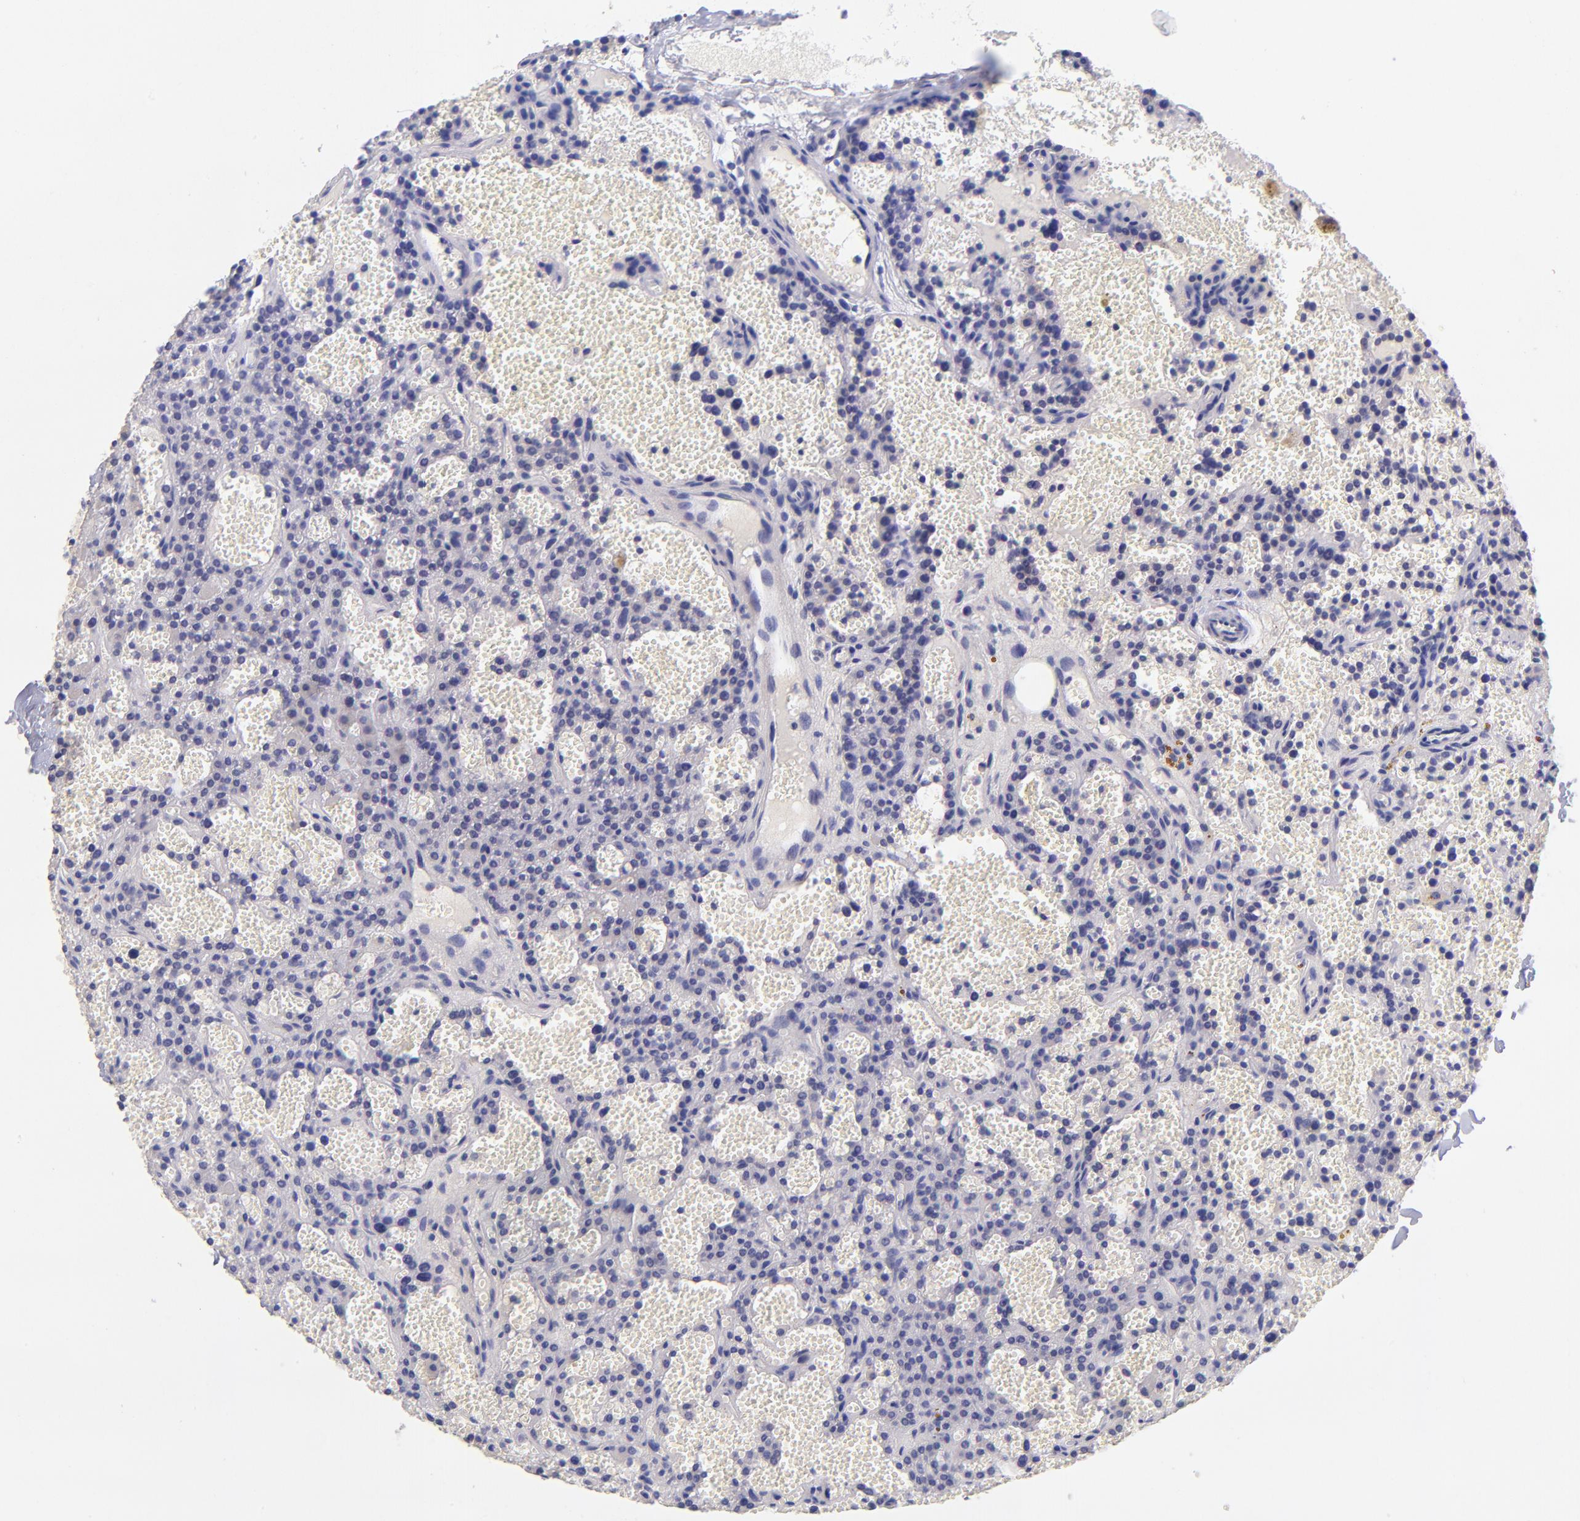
{"staining": {"intensity": "negative", "quantity": "none", "location": "none"}, "tissue": "parathyroid gland", "cell_type": "Glandular cells", "image_type": "normal", "snomed": [{"axis": "morphology", "description": "Normal tissue, NOS"}, {"axis": "topography", "description": "Parathyroid gland"}], "caption": "IHC of benign human parathyroid gland reveals no staining in glandular cells.", "gene": "RAB3B", "patient": {"sex": "male", "age": 25}}